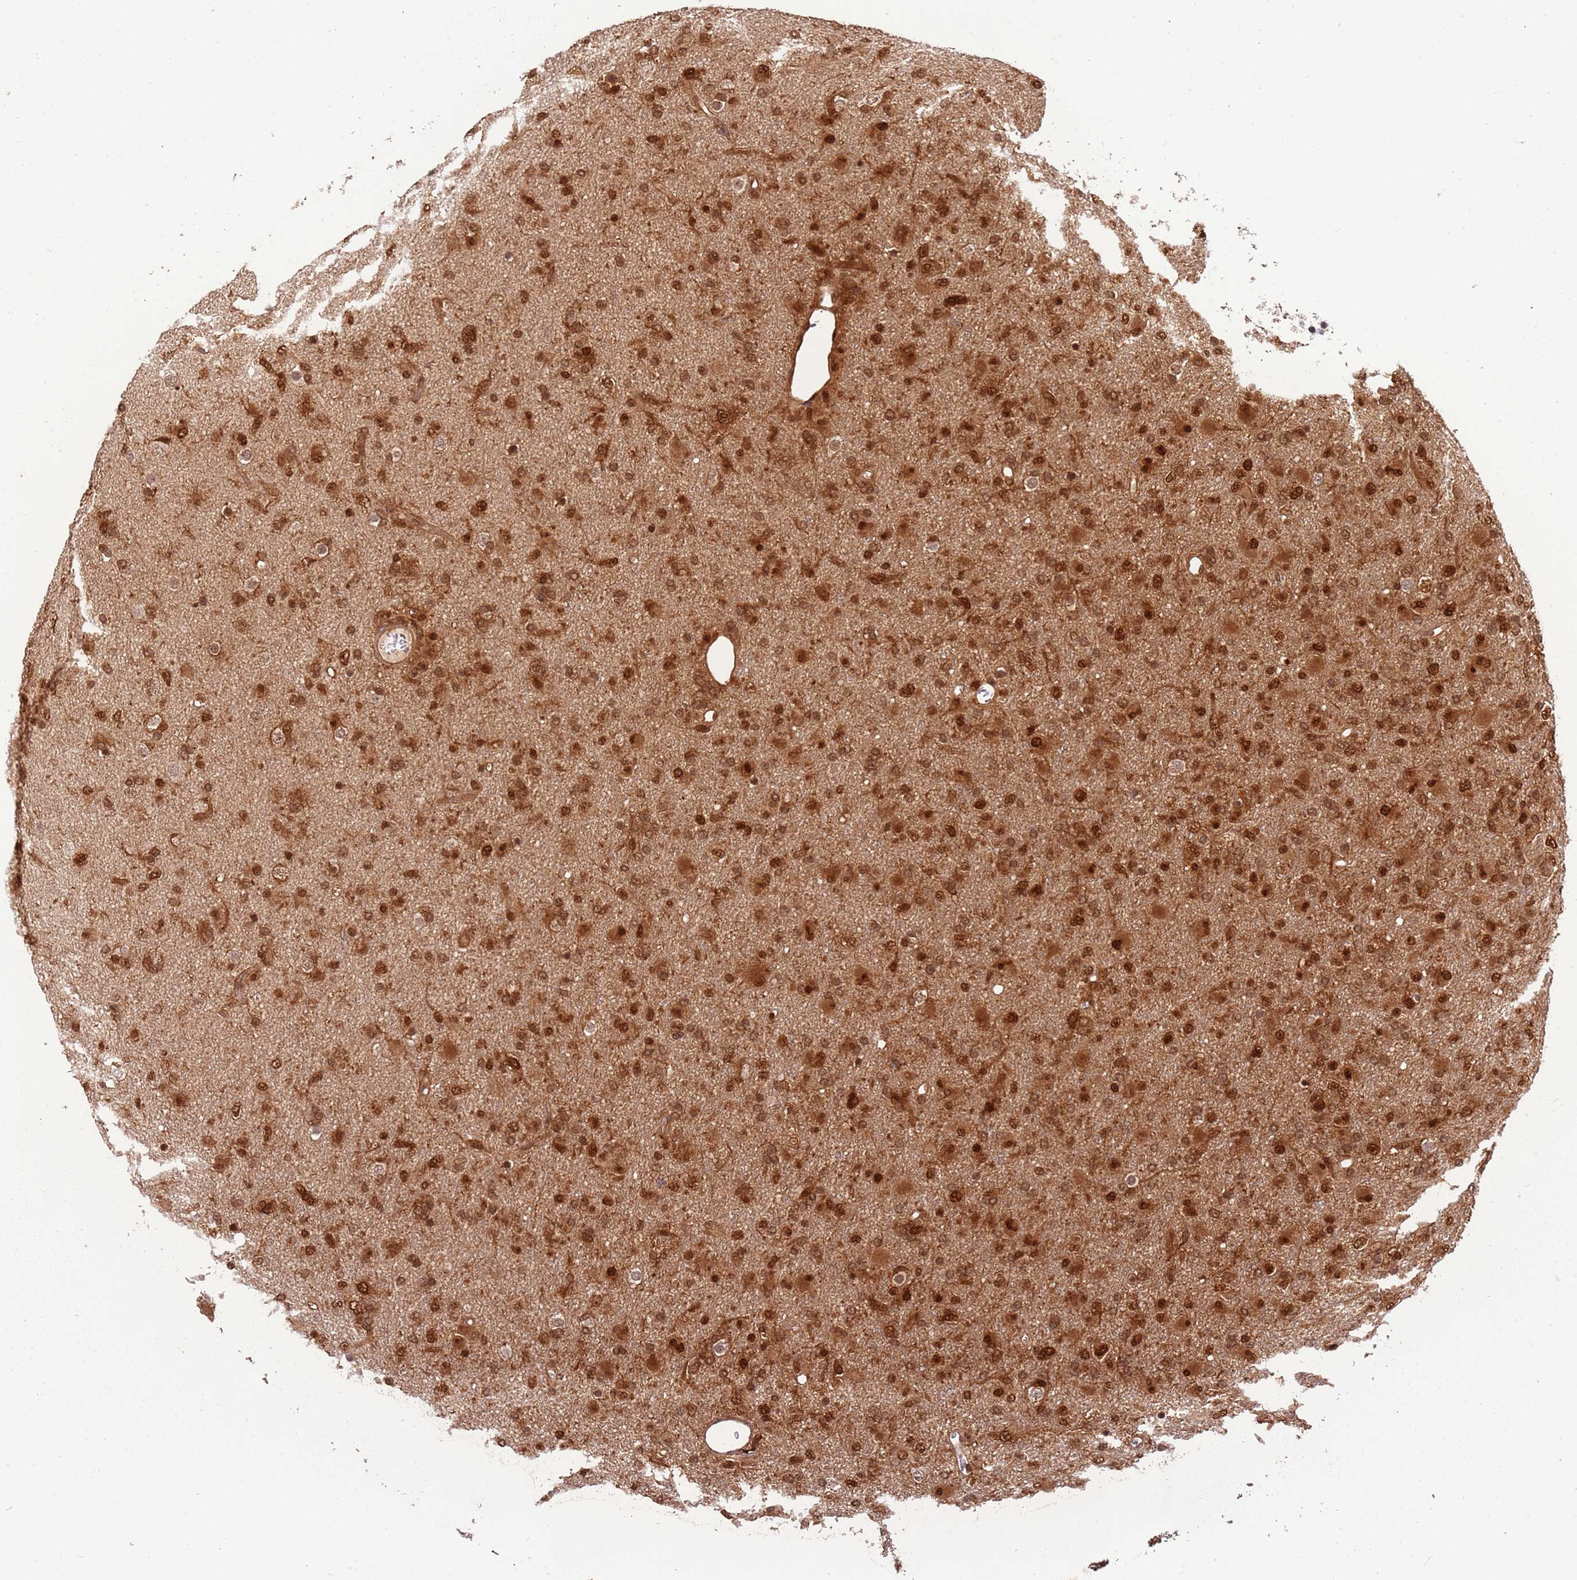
{"staining": {"intensity": "strong", "quantity": ">75%", "location": "cytoplasmic/membranous,nuclear"}, "tissue": "glioma", "cell_type": "Tumor cells", "image_type": "cancer", "snomed": [{"axis": "morphology", "description": "Glioma, malignant, Low grade"}, {"axis": "topography", "description": "Brain"}], "caption": "Protein staining exhibits strong cytoplasmic/membranous and nuclear positivity in approximately >75% of tumor cells in glioma. The protein is stained brown, and the nuclei are stained in blue (DAB (3,3'-diaminobenzidine) IHC with brightfield microscopy, high magnification).", "gene": "PGLS", "patient": {"sex": "male", "age": 65}}